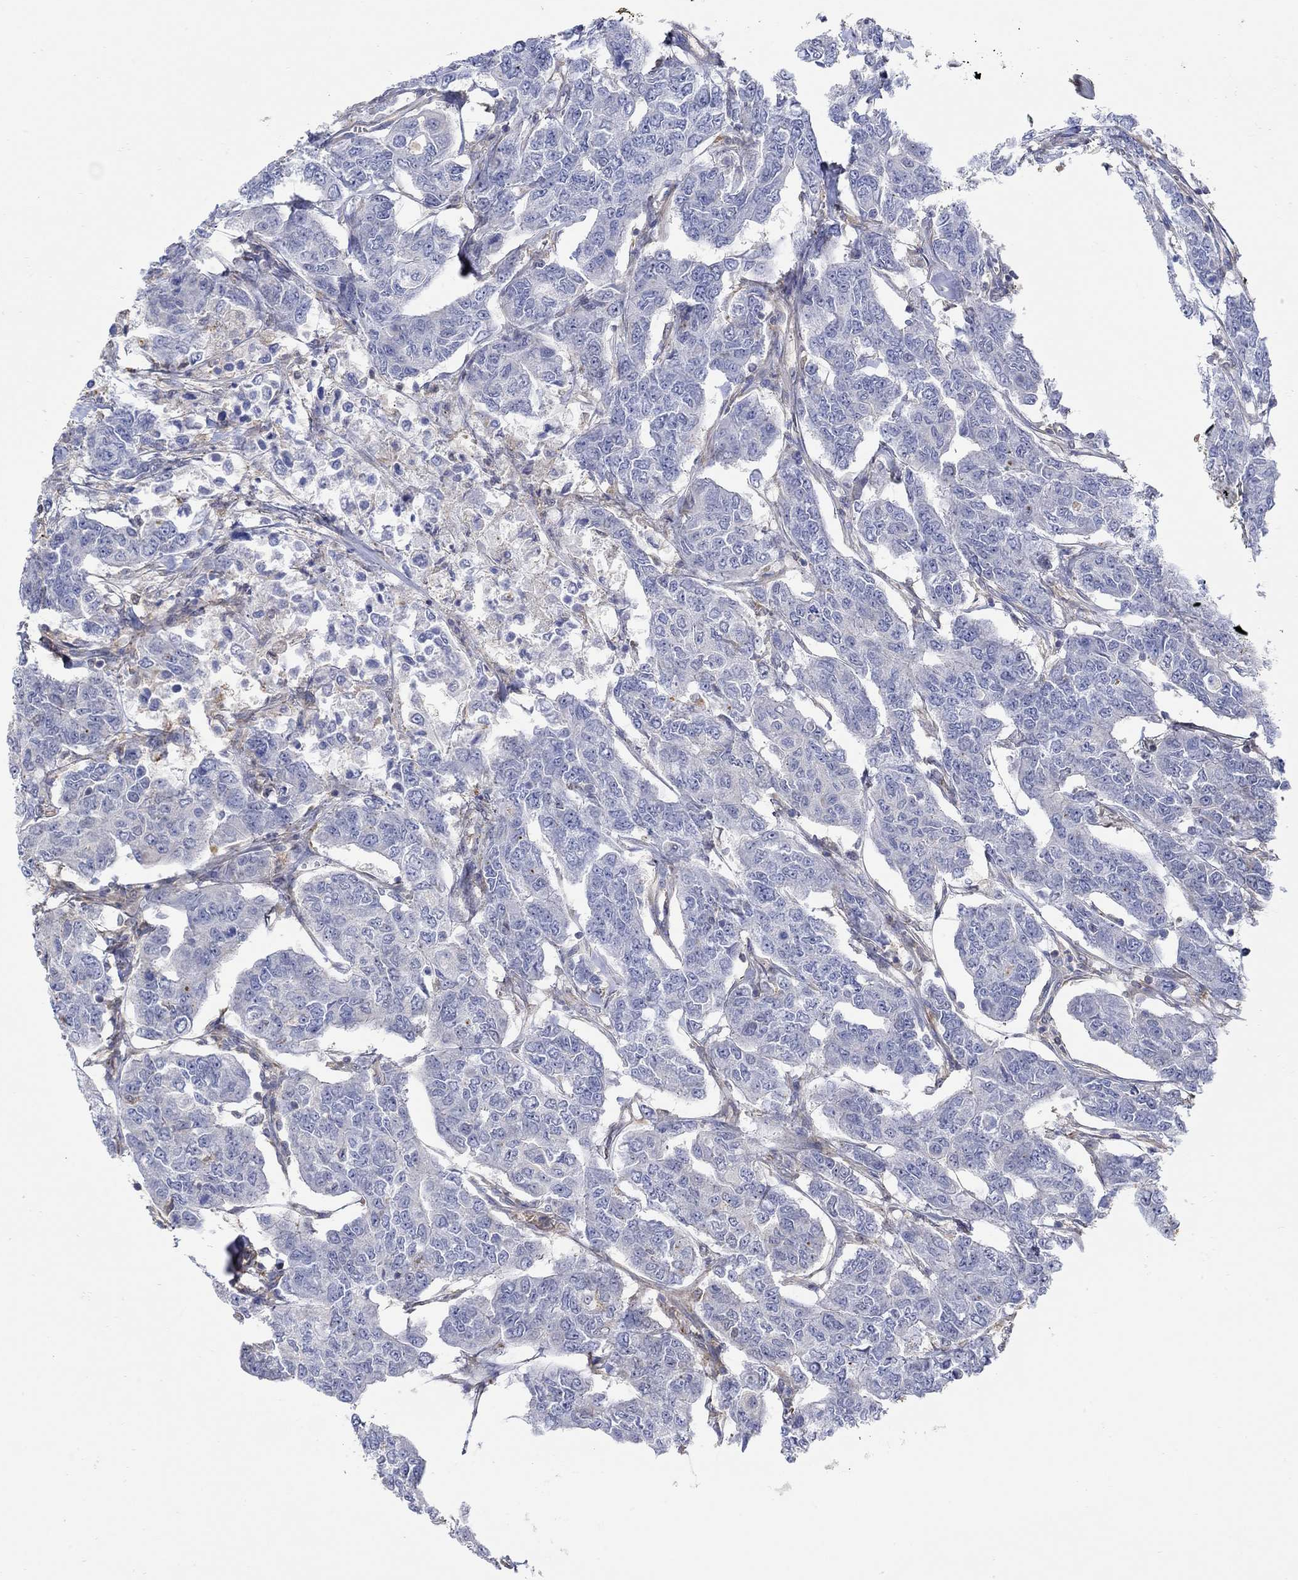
{"staining": {"intensity": "negative", "quantity": "none", "location": "none"}, "tissue": "breast cancer", "cell_type": "Tumor cells", "image_type": "cancer", "snomed": [{"axis": "morphology", "description": "Duct carcinoma"}, {"axis": "topography", "description": "Breast"}], "caption": "DAB immunohistochemical staining of breast intraductal carcinoma reveals no significant positivity in tumor cells. (DAB immunohistochemistry visualized using brightfield microscopy, high magnification).", "gene": "TEKT3", "patient": {"sex": "female", "age": 88}}